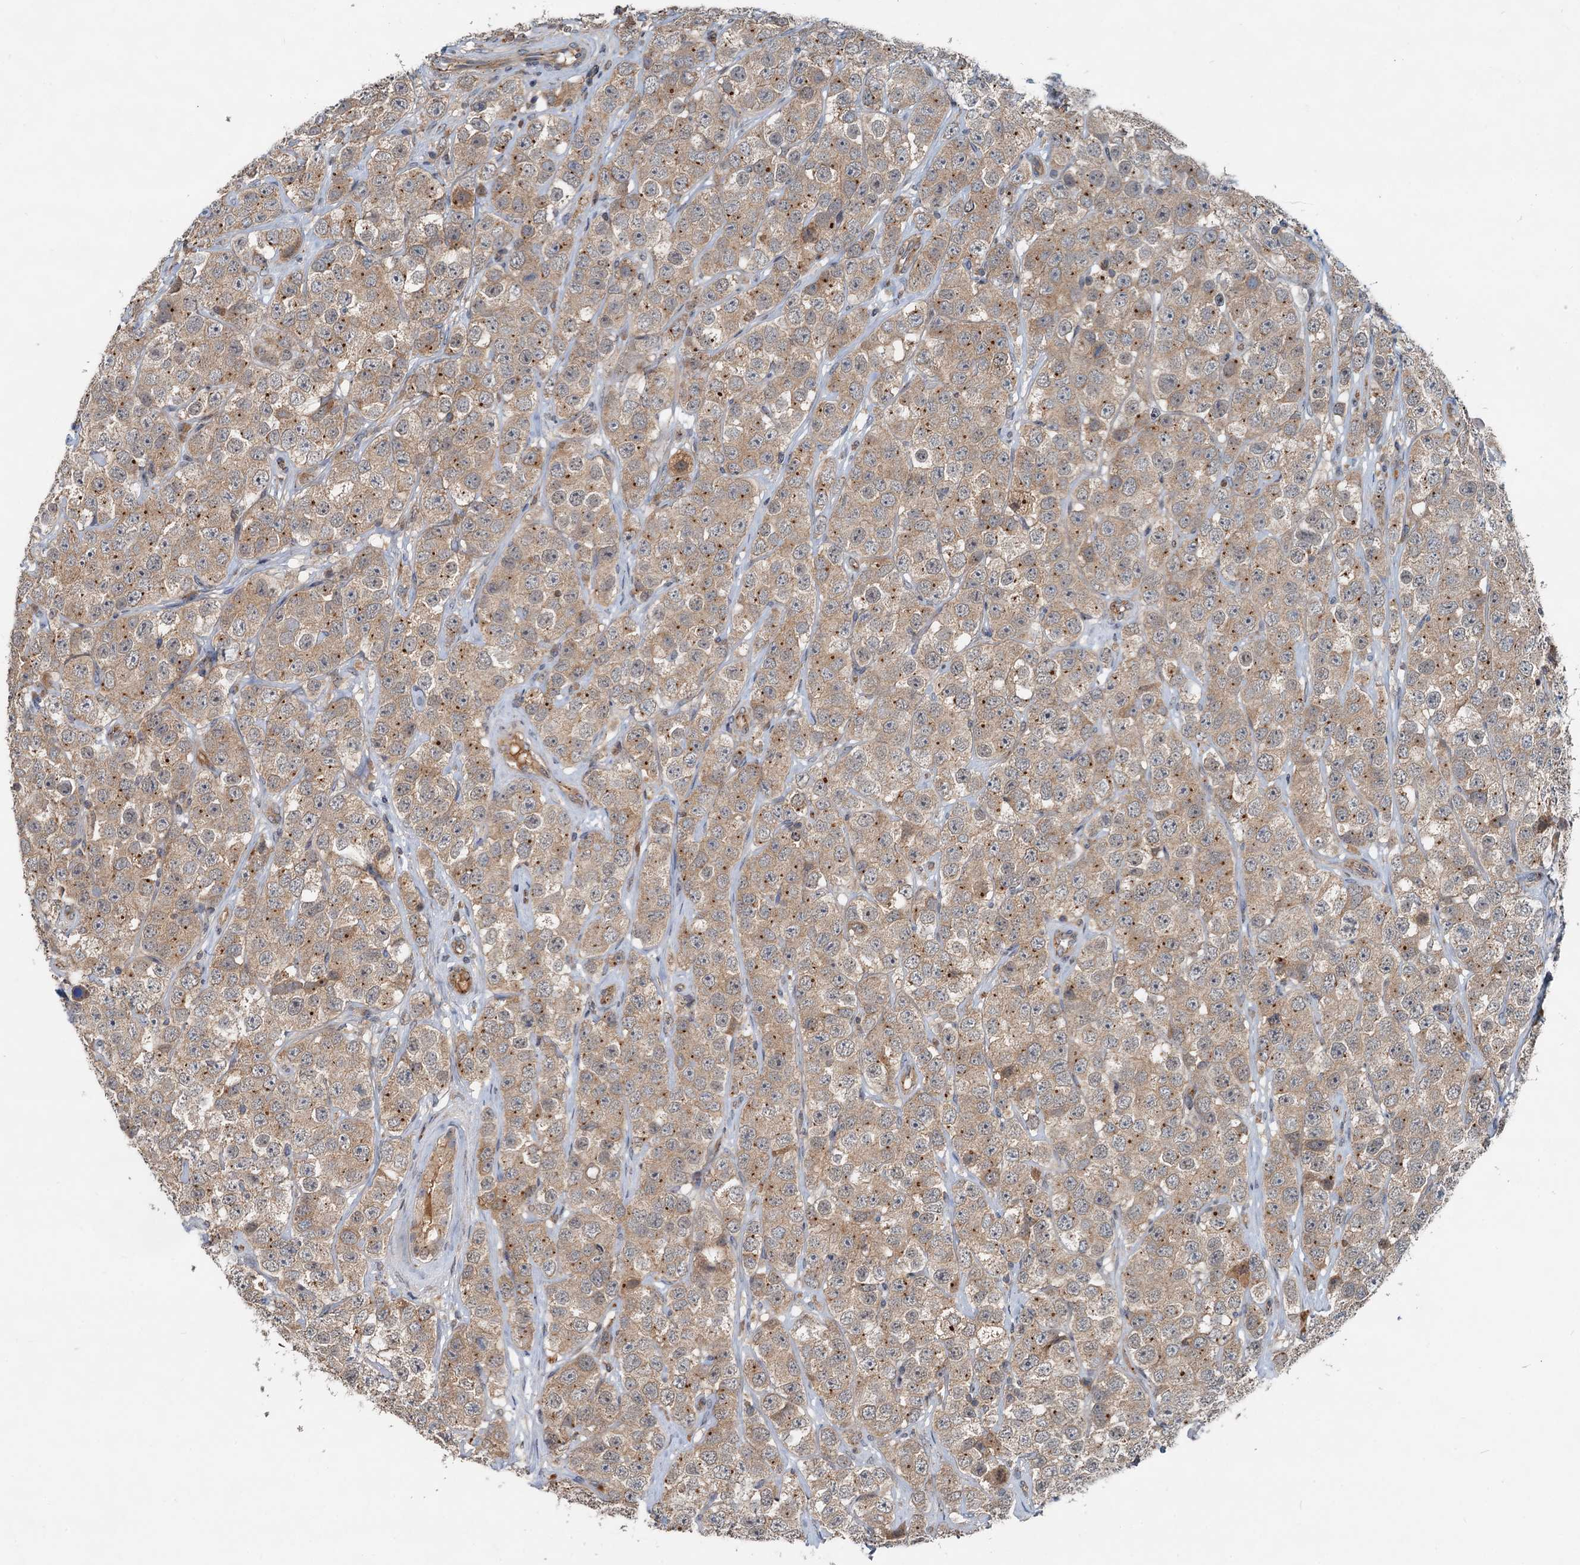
{"staining": {"intensity": "weak", "quantity": ">75%", "location": "cytoplasmic/membranous"}, "tissue": "testis cancer", "cell_type": "Tumor cells", "image_type": "cancer", "snomed": [{"axis": "morphology", "description": "Seminoma, NOS"}, {"axis": "topography", "description": "Testis"}], "caption": "Immunohistochemical staining of human seminoma (testis) shows weak cytoplasmic/membranous protein staining in approximately >75% of tumor cells.", "gene": "CEP68", "patient": {"sex": "male", "age": 28}}